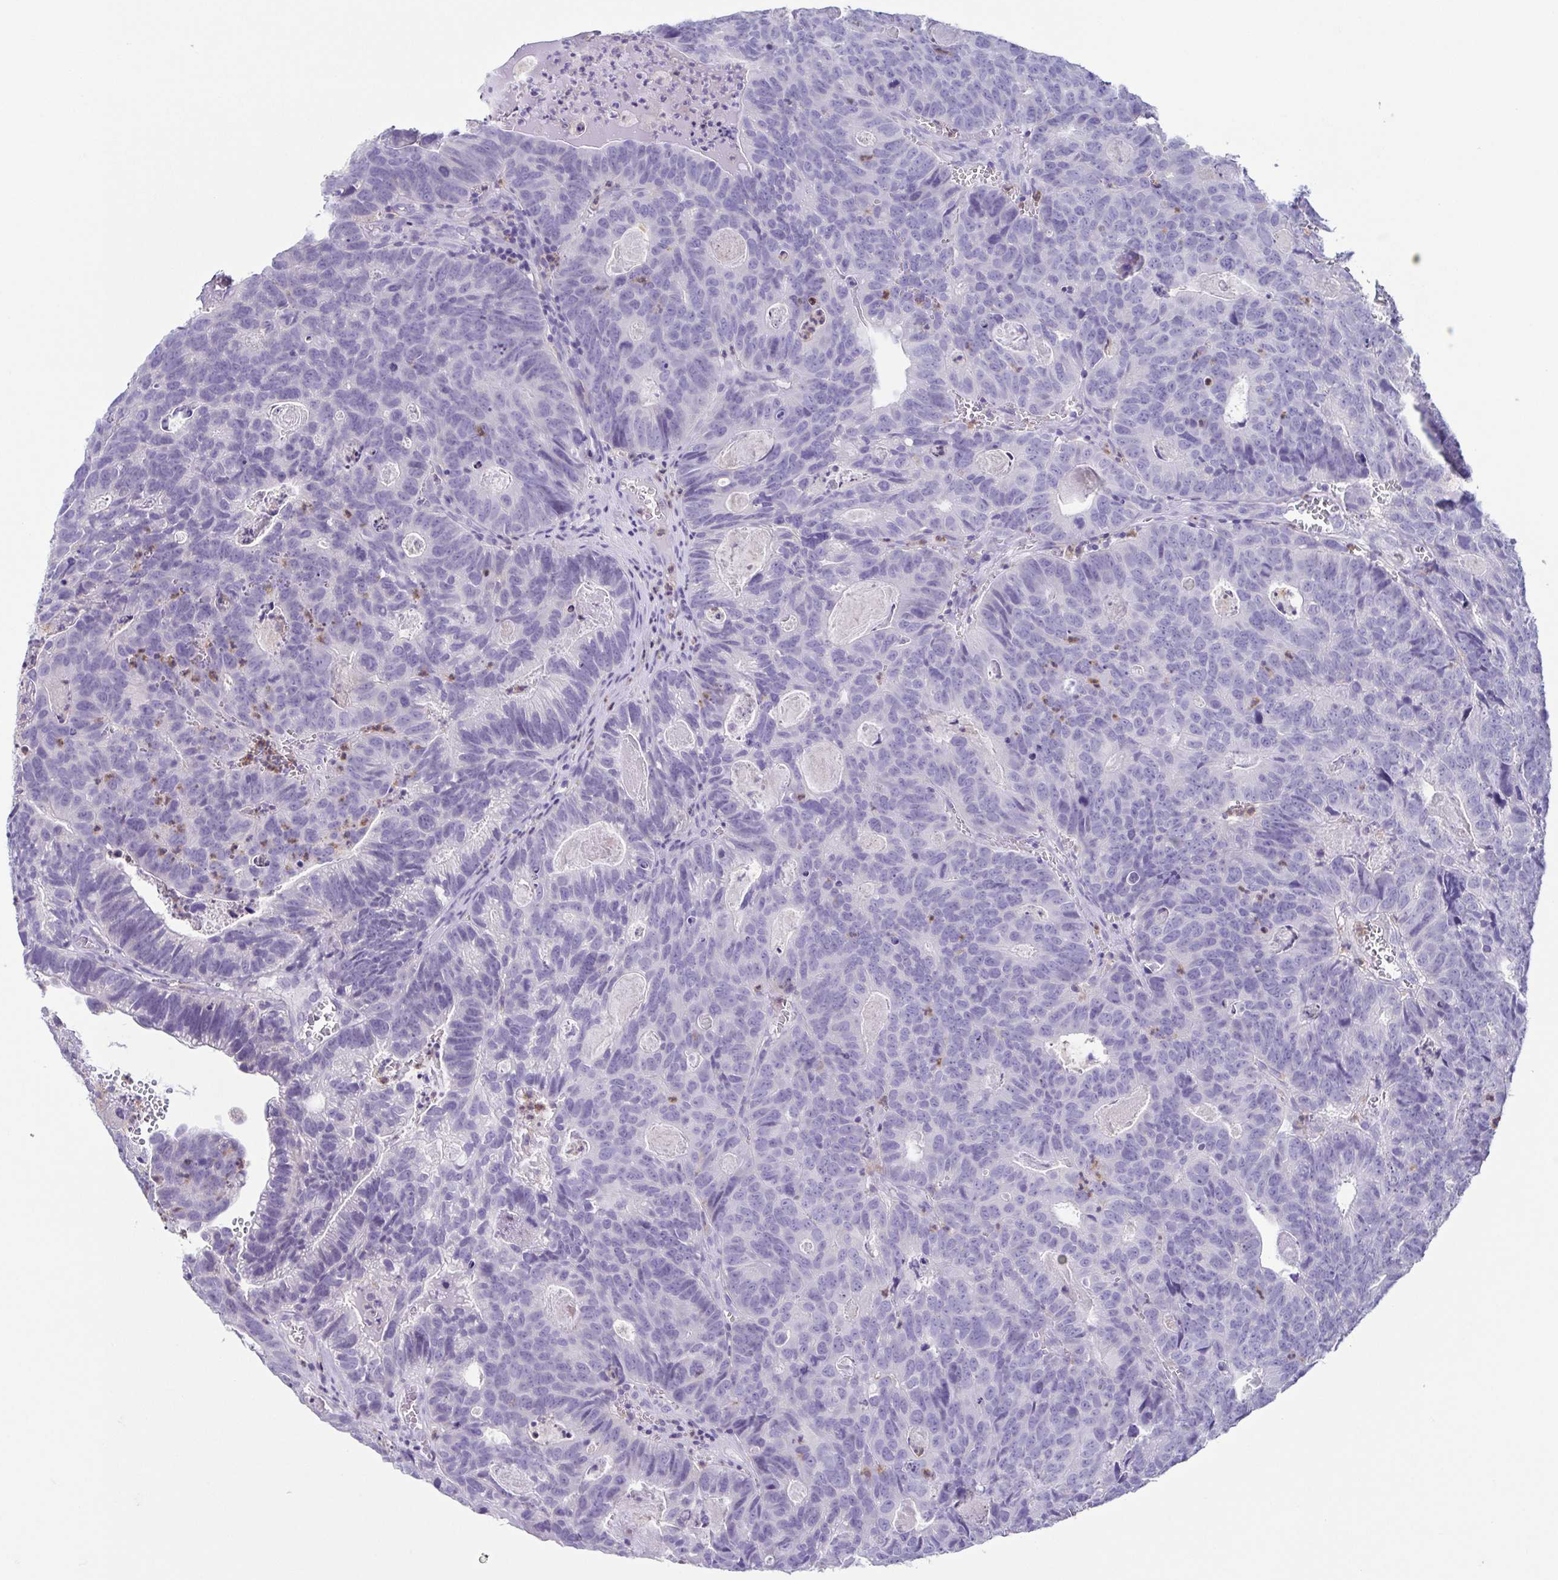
{"staining": {"intensity": "negative", "quantity": "none", "location": "none"}, "tissue": "head and neck cancer", "cell_type": "Tumor cells", "image_type": "cancer", "snomed": [{"axis": "morphology", "description": "Adenocarcinoma, NOS"}, {"axis": "topography", "description": "Head-Neck"}], "caption": "DAB immunohistochemical staining of adenocarcinoma (head and neck) displays no significant positivity in tumor cells. (DAB immunohistochemistry (IHC) visualized using brightfield microscopy, high magnification).", "gene": "ATP6V1G2", "patient": {"sex": "male", "age": 62}}